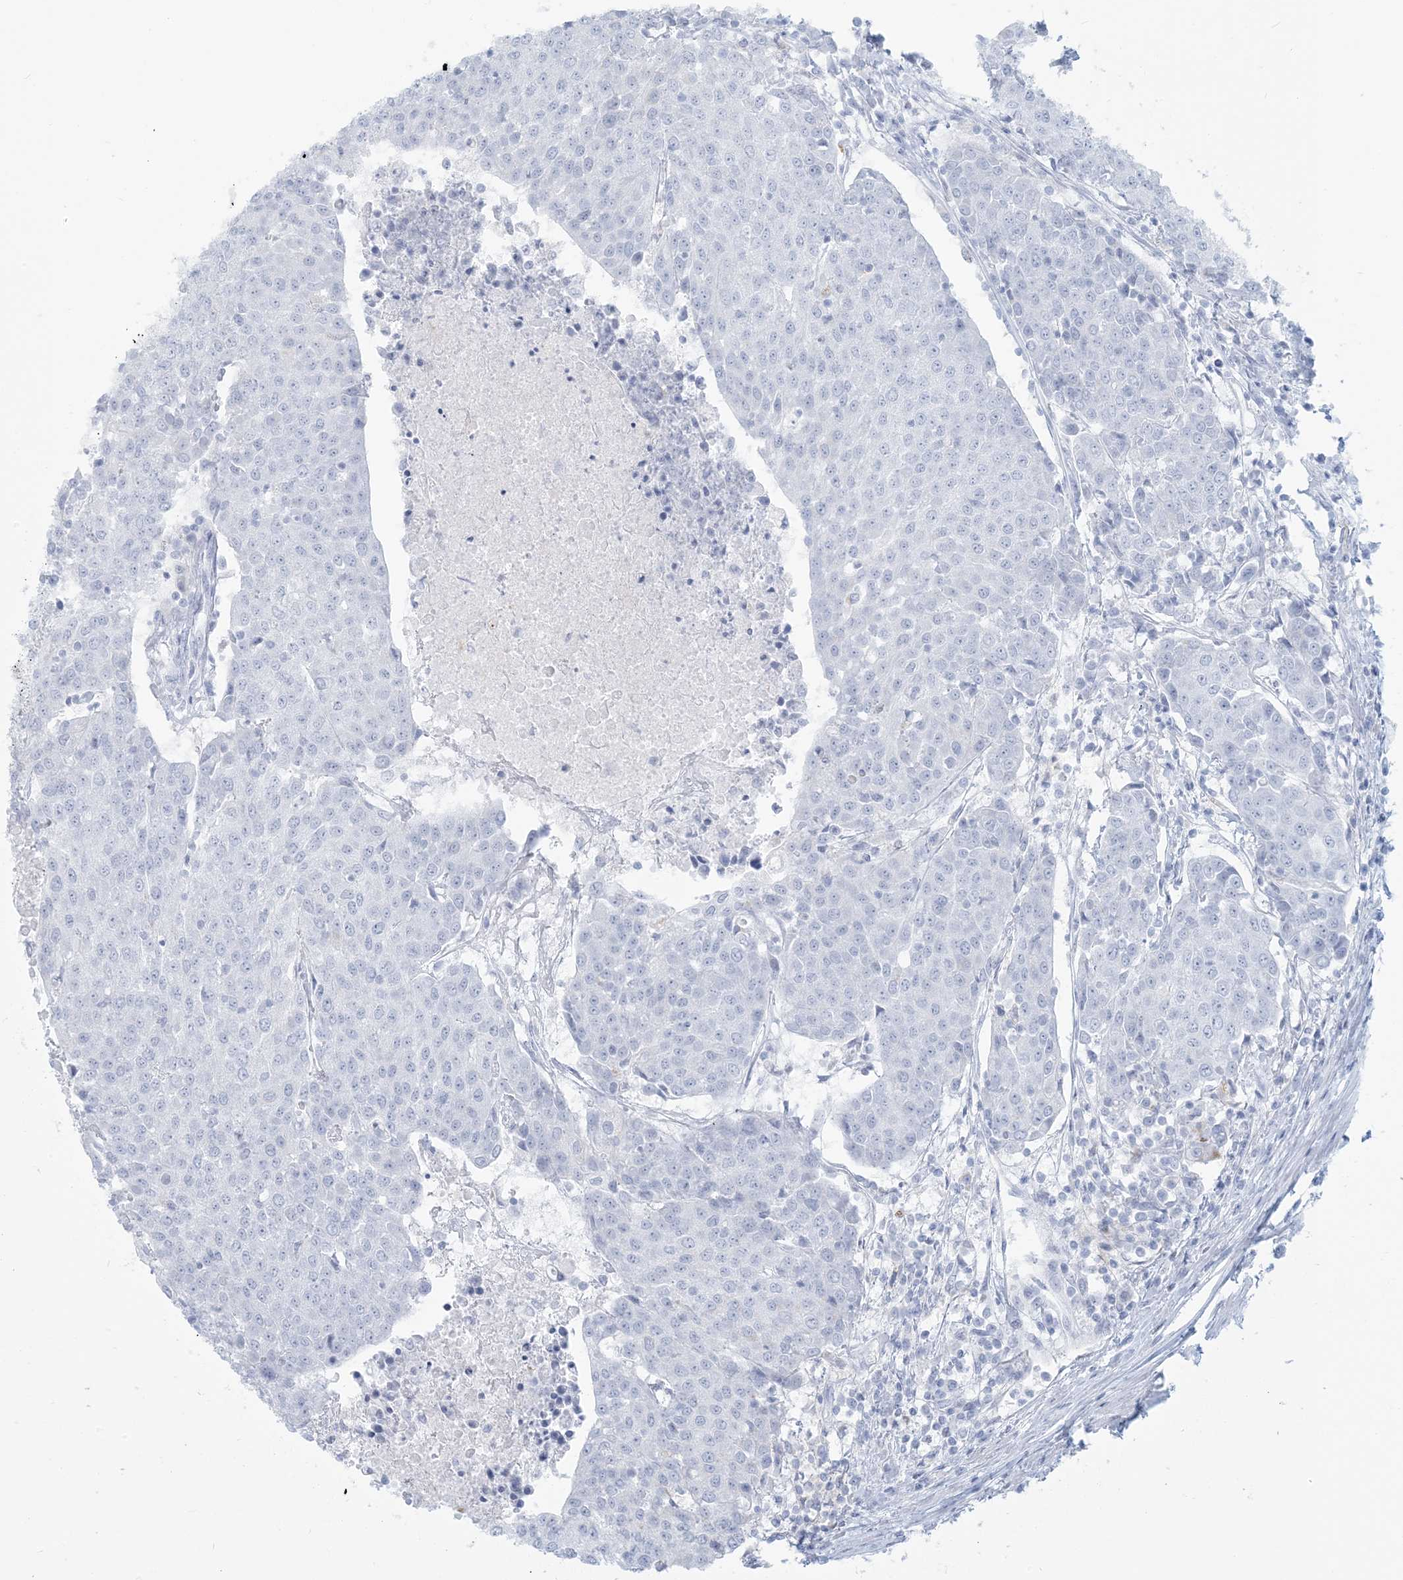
{"staining": {"intensity": "negative", "quantity": "none", "location": "none"}, "tissue": "urothelial cancer", "cell_type": "Tumor cells", "image_type": "cancer", "snomed": [{"axis": "morphology", "description": "Urothelial carcinoma, High grade"}, {"axis": "topography", "description": "Urinary bladder"}], "caption": "Protein analysis of urothelial carcinoma (high-grade) displays no significant expression in tumor cells. (DAB immunohistochemistry (IHC) with hematoxylin counter stain).", "gene": "HLA-DRB1", "patient": {"sex": "female", "age": 85}}